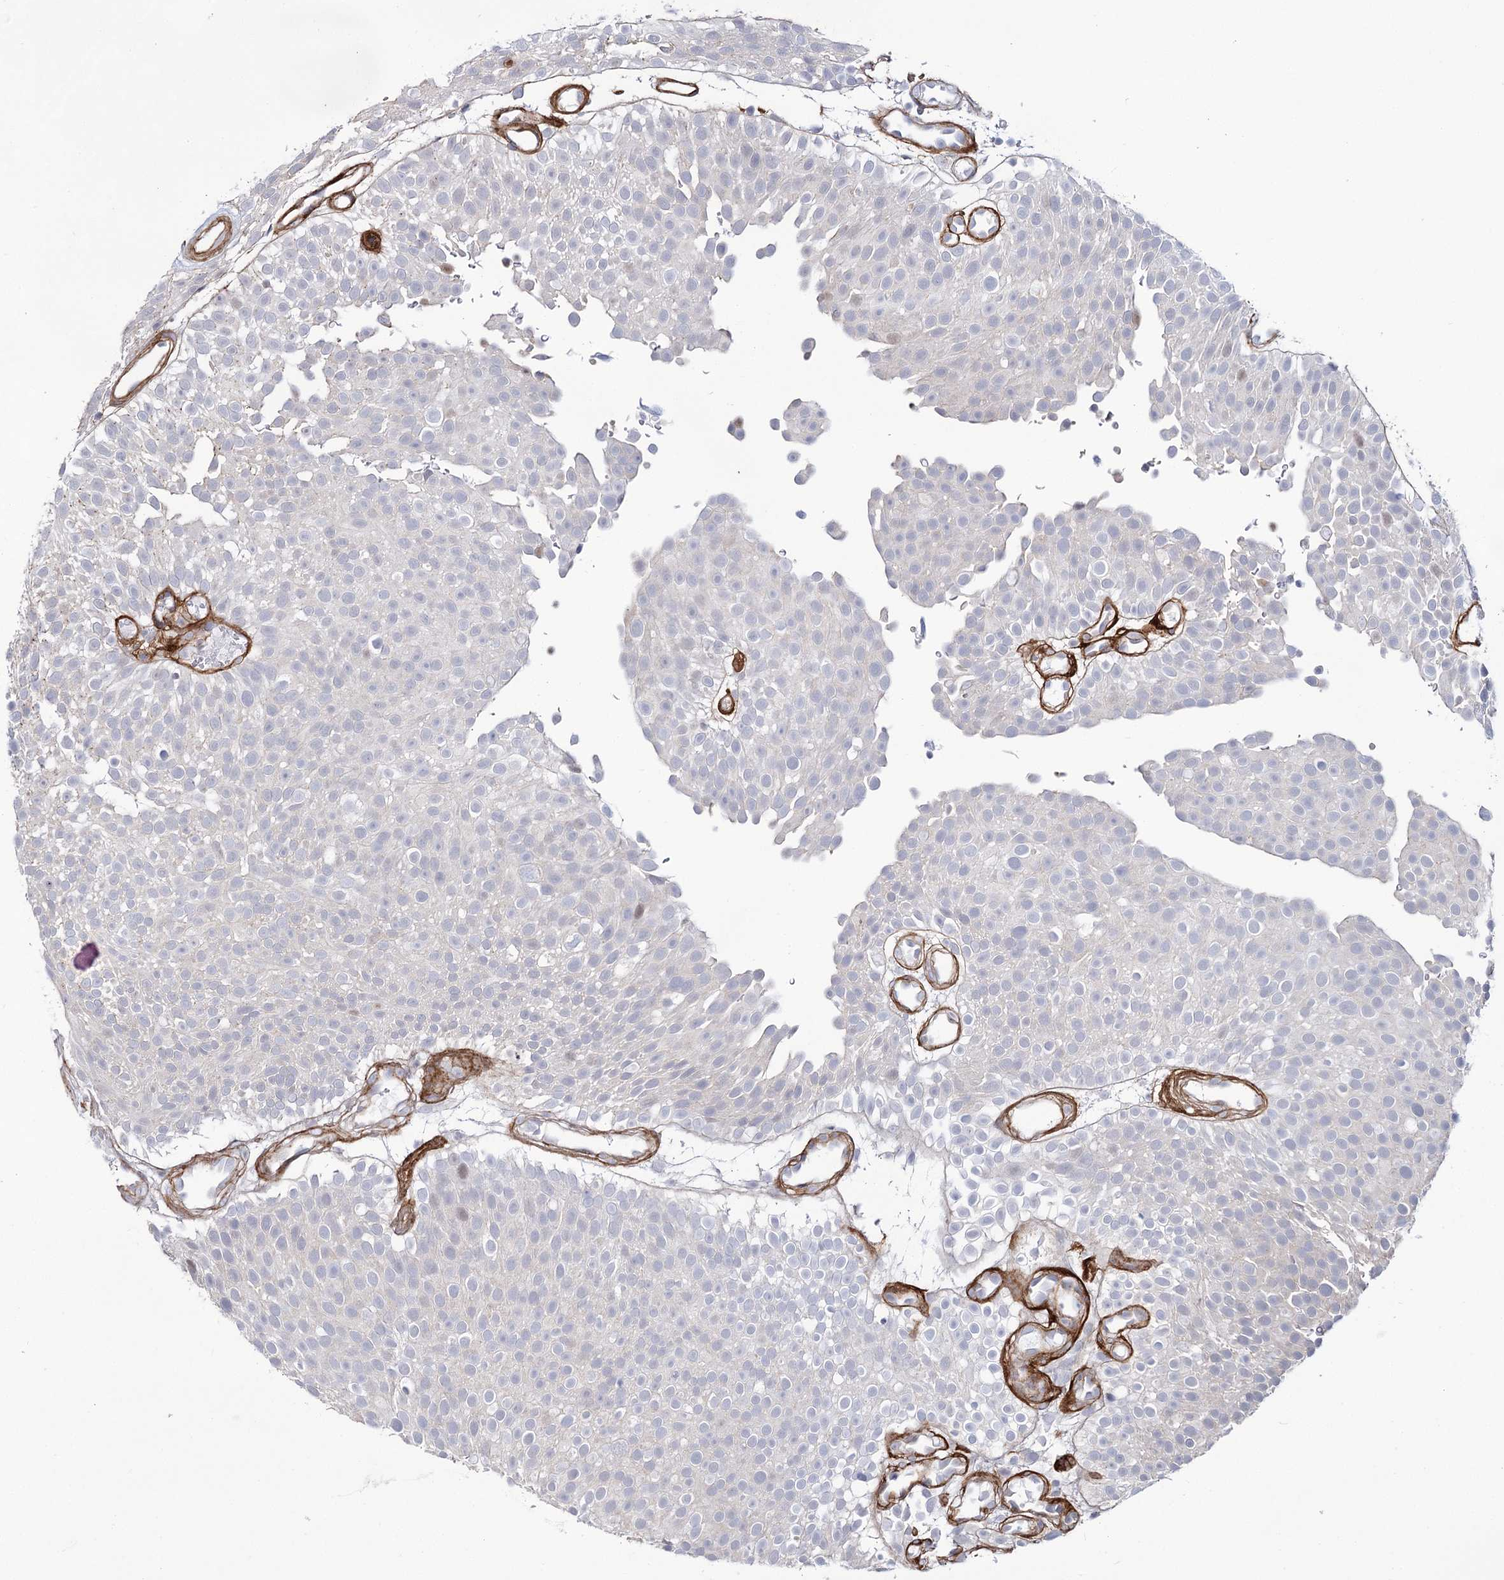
{"staining": {"intensity": "negative", "quantity": "none", "location": "none"}, "tissue": "urothelial cancer", "cell_type": "Tumor cells", "image_type": "cancer", "snomed": [{"axis": "morphology", "description": "Urothelial carcinoma, Low grade"}, {"axis": "topography", "description": "Urinary bladder"}], "caption": "An immunohistochemistry image of low-grade urothelial carcinoma is shown. There is no staining in tumor cells of low-grade urothelial carcinoma.", "gene": "ATL2", "patient": {"sex": "male", "age": 78}}